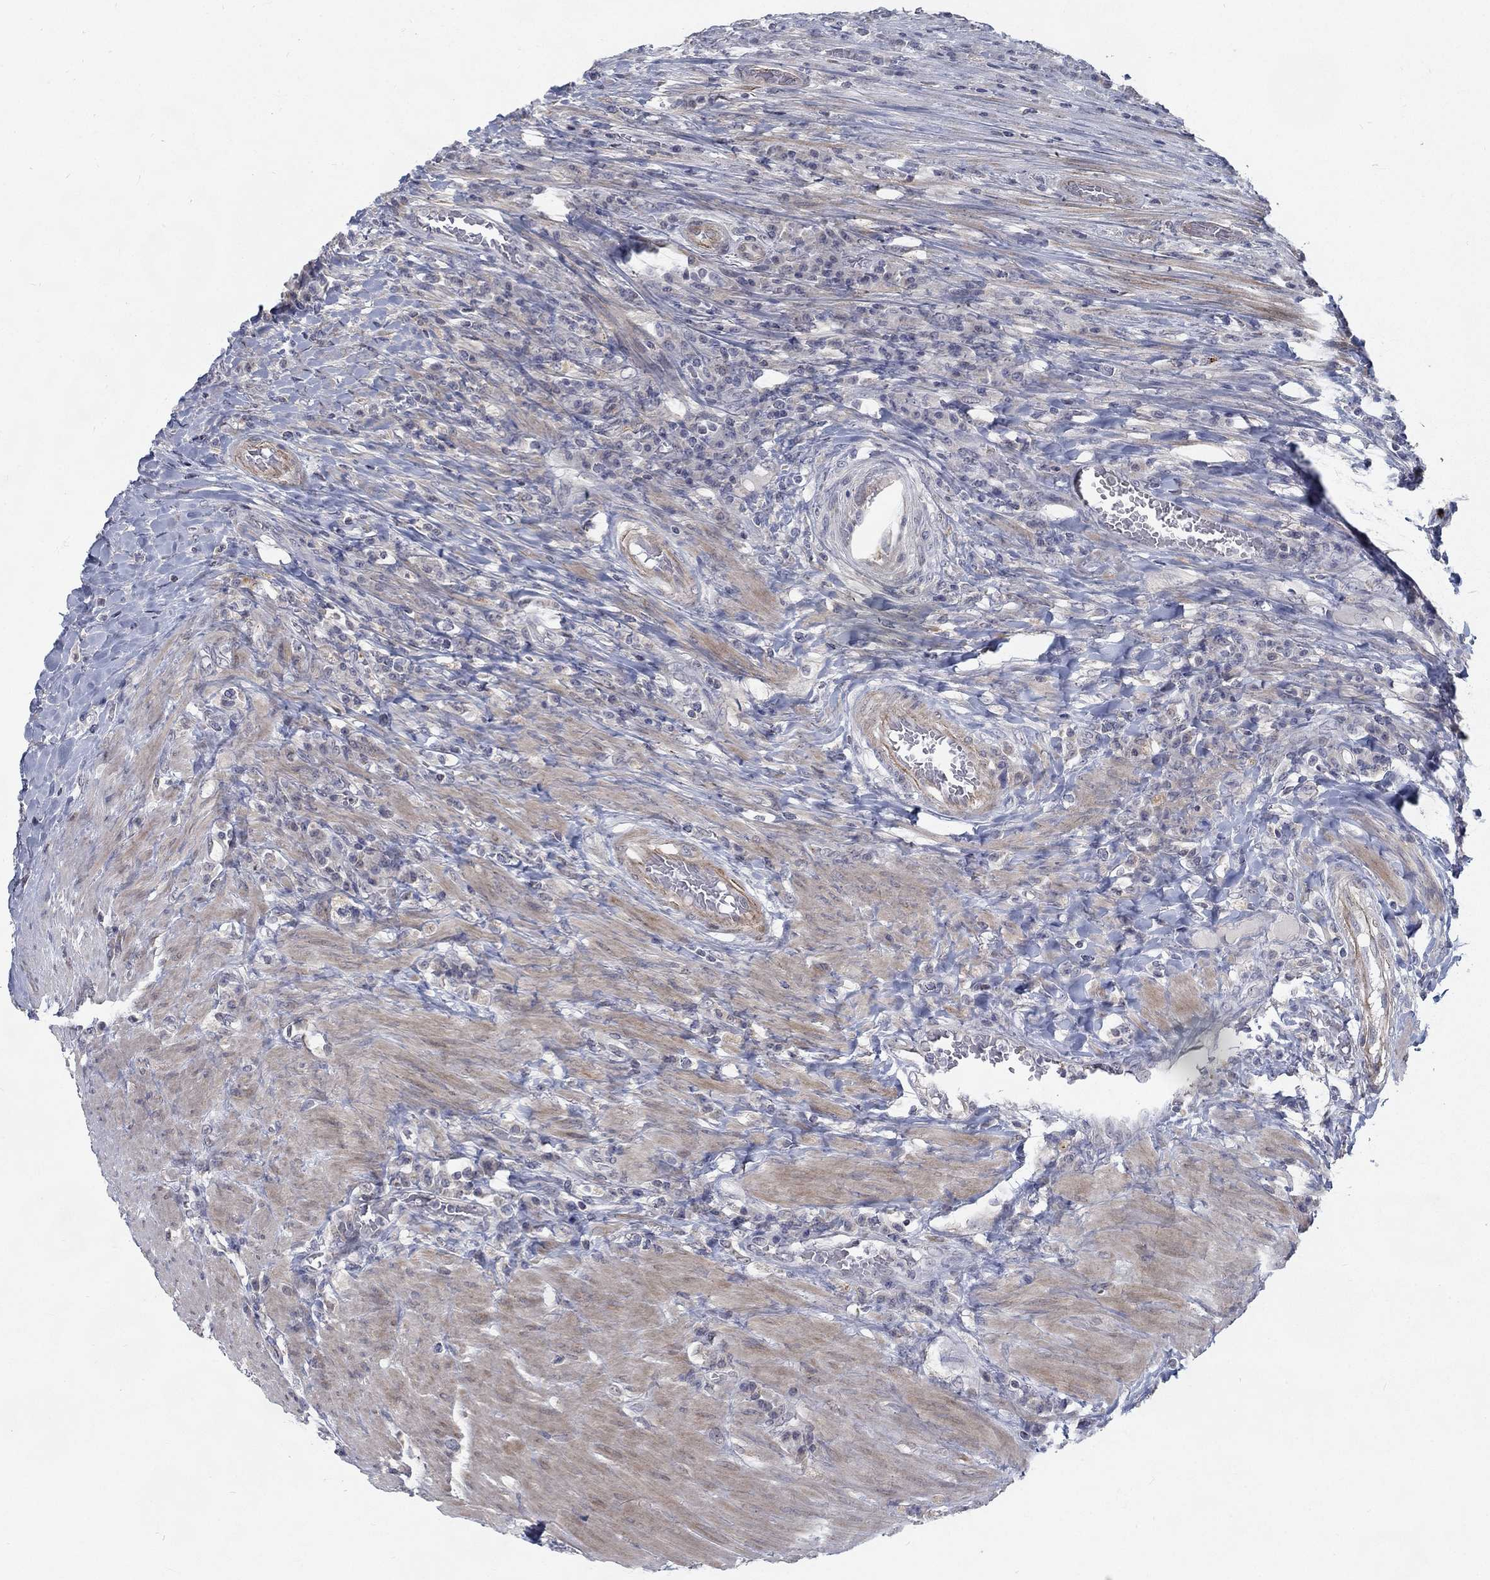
{"staining": {"intensity": "negative", "quantity": "none", "location": "none"}, "tissue": "colorectal cancer", "cell_type": "Tumor cells", "image_type": "cancer", "snomed": [{"axis": "morphology", "description": "Adenocarcinoma, NOS"}, {"axis": "topography", "description": "Colon"}], "caption": "The immunohistochemistry (IHC) histopathology image has no significant staining in tumor cells of adenocarcinoma (colorectal) tissue.", "gene": "MTSS2", "patient": {"sex": "female", "age": 86}}